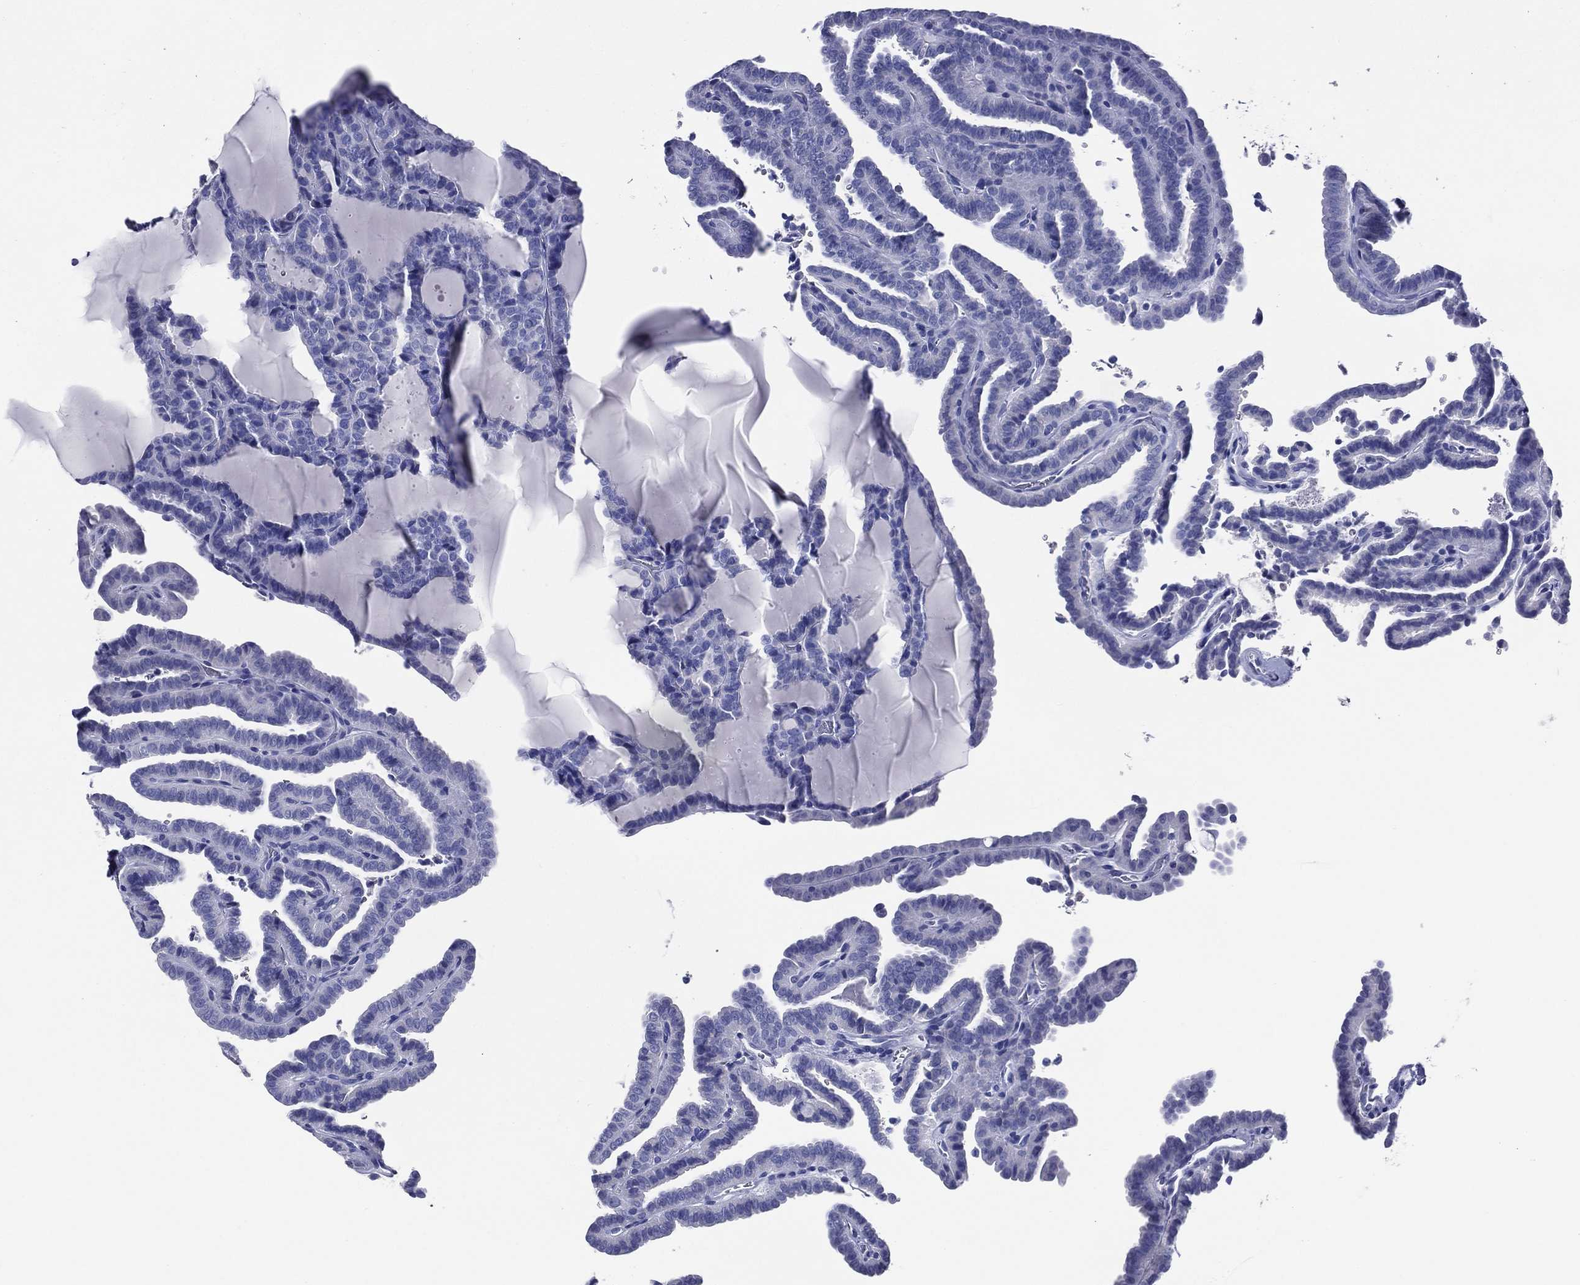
{"staining": {"intensity": "negative", "quantity": "none", "location": "none"}, "tissue": "thyroid cancer", "cell_type": "Tumor cells", "image_type": "cancer", "snomed": [{"axis": "morphology", "description": "Papillary adenocarcinoma, NOS"}, {"axis": "topography", "description": "Thyroid gland"}], "caption": "Human thyroid papillary adenocarcinoma stained for a protein using IHC shows no staining in tumor cells.", "gene": "ACE2", "patient": {"sex": "female", "age": 39}}